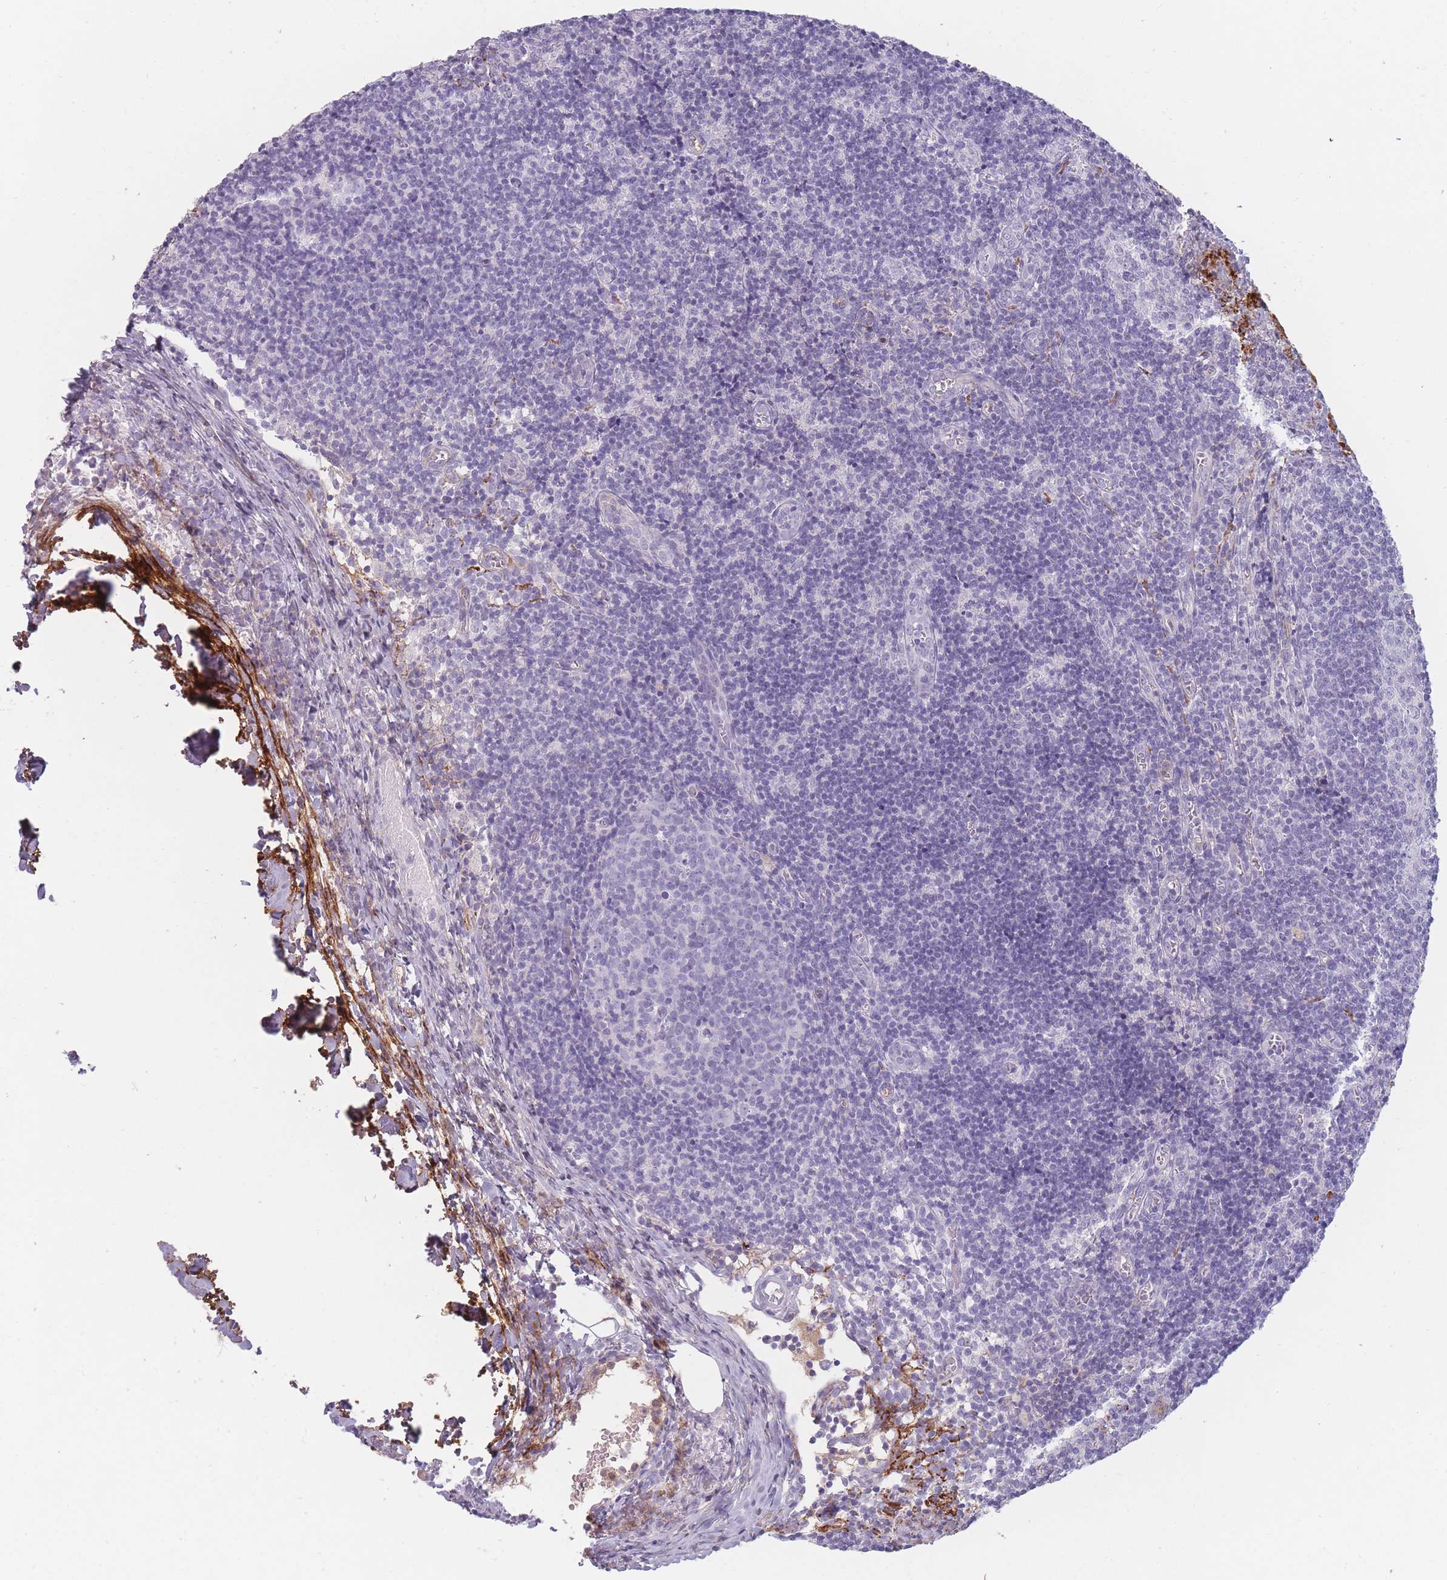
{"staining": {"intensity": "negative", "quantity": "none", "location": "none"}, "tissue": "lymph node", "cell_type": "Germinal center cells", "image_type": "normal", "snomed": [{"axis": "morphology", "description": "Normal tissue, NOS"}, {"axis": "topography", "description": "Lymph node"}], "caption": "An immunohistochemistry (IHC) micrograph of benign lymph node is shown. There is no staining in germinal center cells of lymph node. (DAB IHC with hematoxylin counter stain).", "gene": "PRG4", "patient": {"sex": "female", "age": 37}}